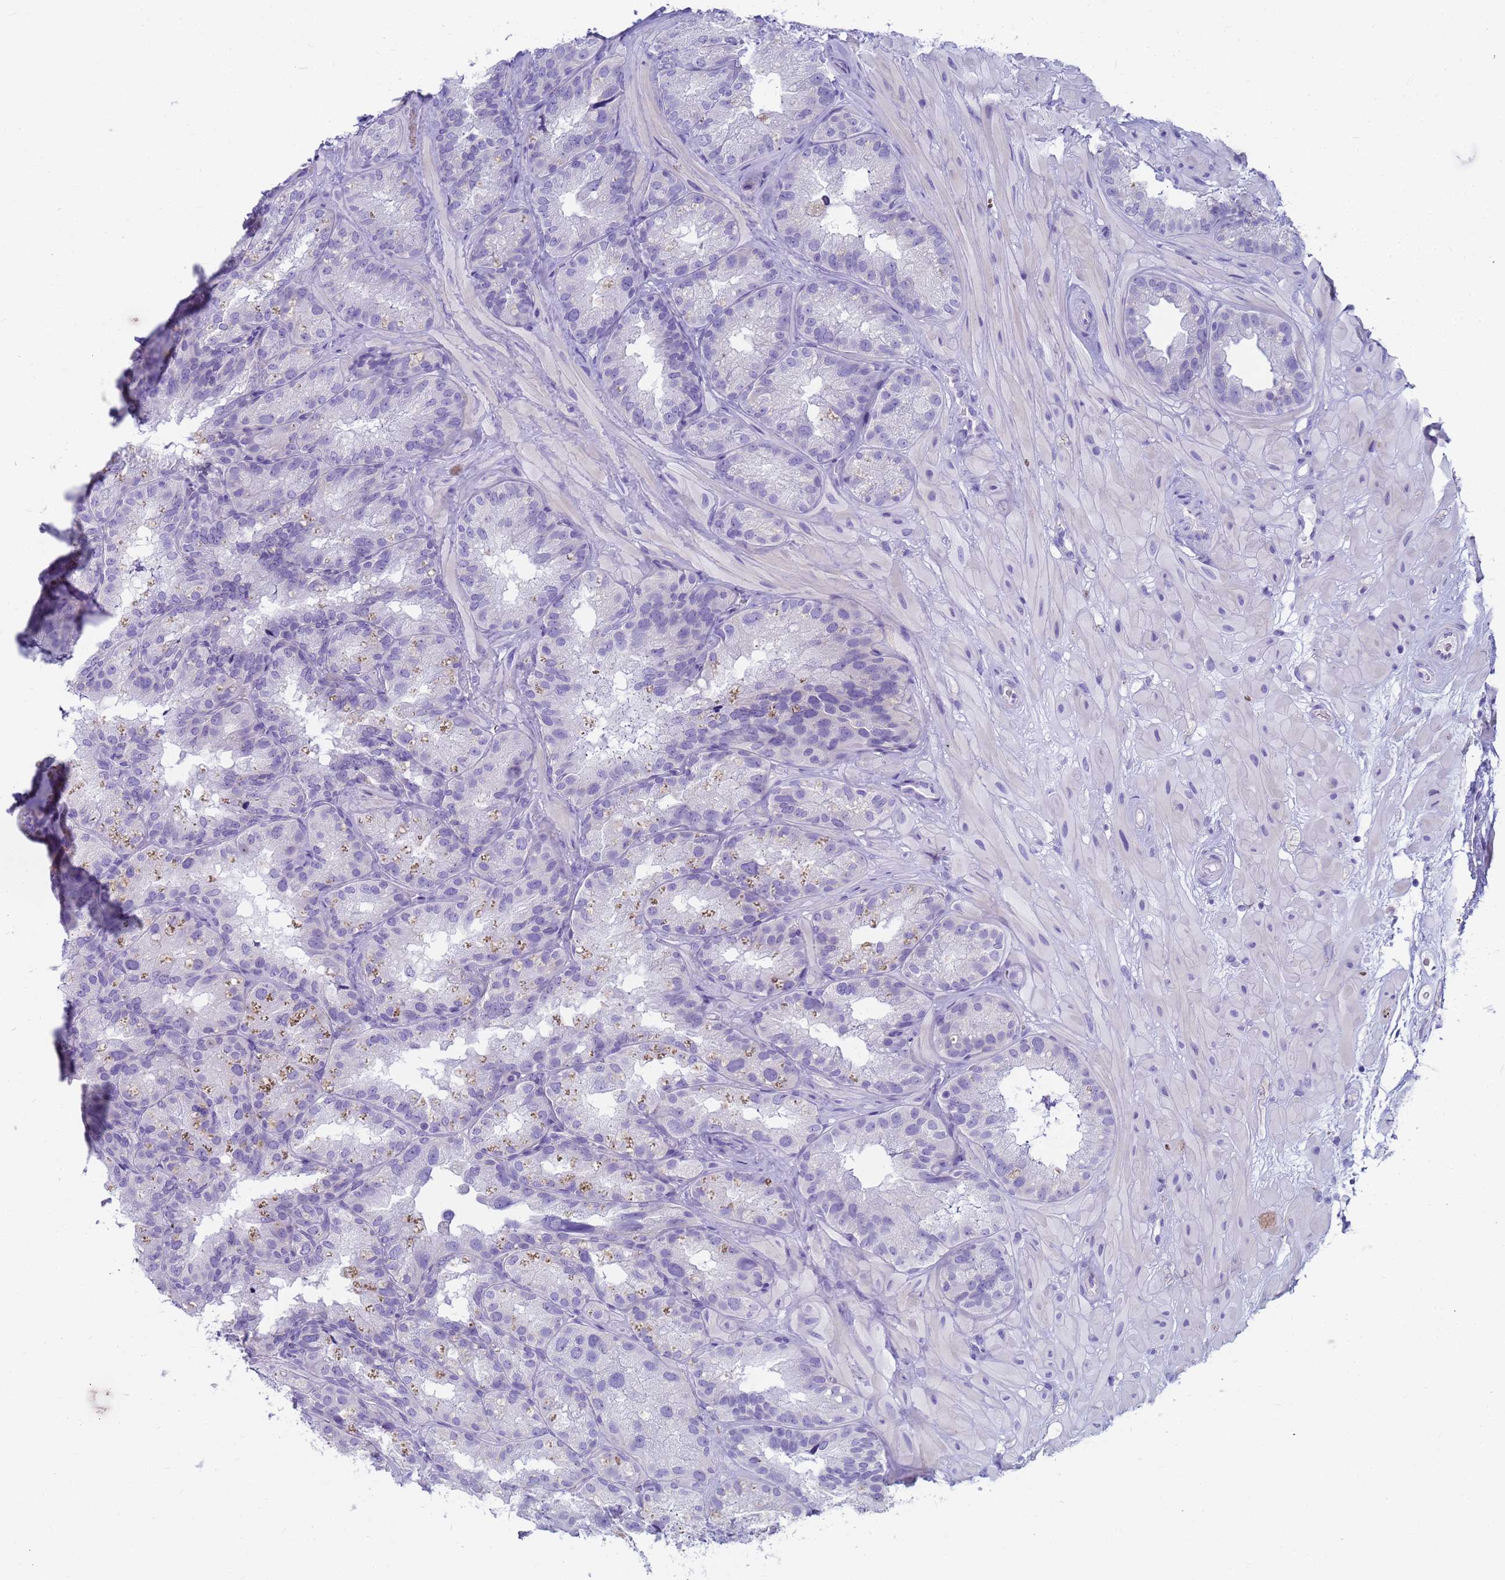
{"staining": {"intensity": "moderate", "quantity": "<25%", "location": "cytoplasmic/membranous"}, "tissue": "seminal vesicle", "cell_type": "Glandular cells", "image_type": "normal", "snomed": [{"axis": "morphology", "description": "Normal tissue, NOS"}, {"axis": "topography", "description": "Seminal veicle"}], "caption": "The micrograph reveals staining of benign seminal vesicle, revealing moderate cytoplasmic/membranous protein expression (brown color) within glandular cells. (DAB = brown stain, brightfield microscopy at high magnification).", "gene": "RNASE2", "patient": {"sex": "male", "age": 58}}